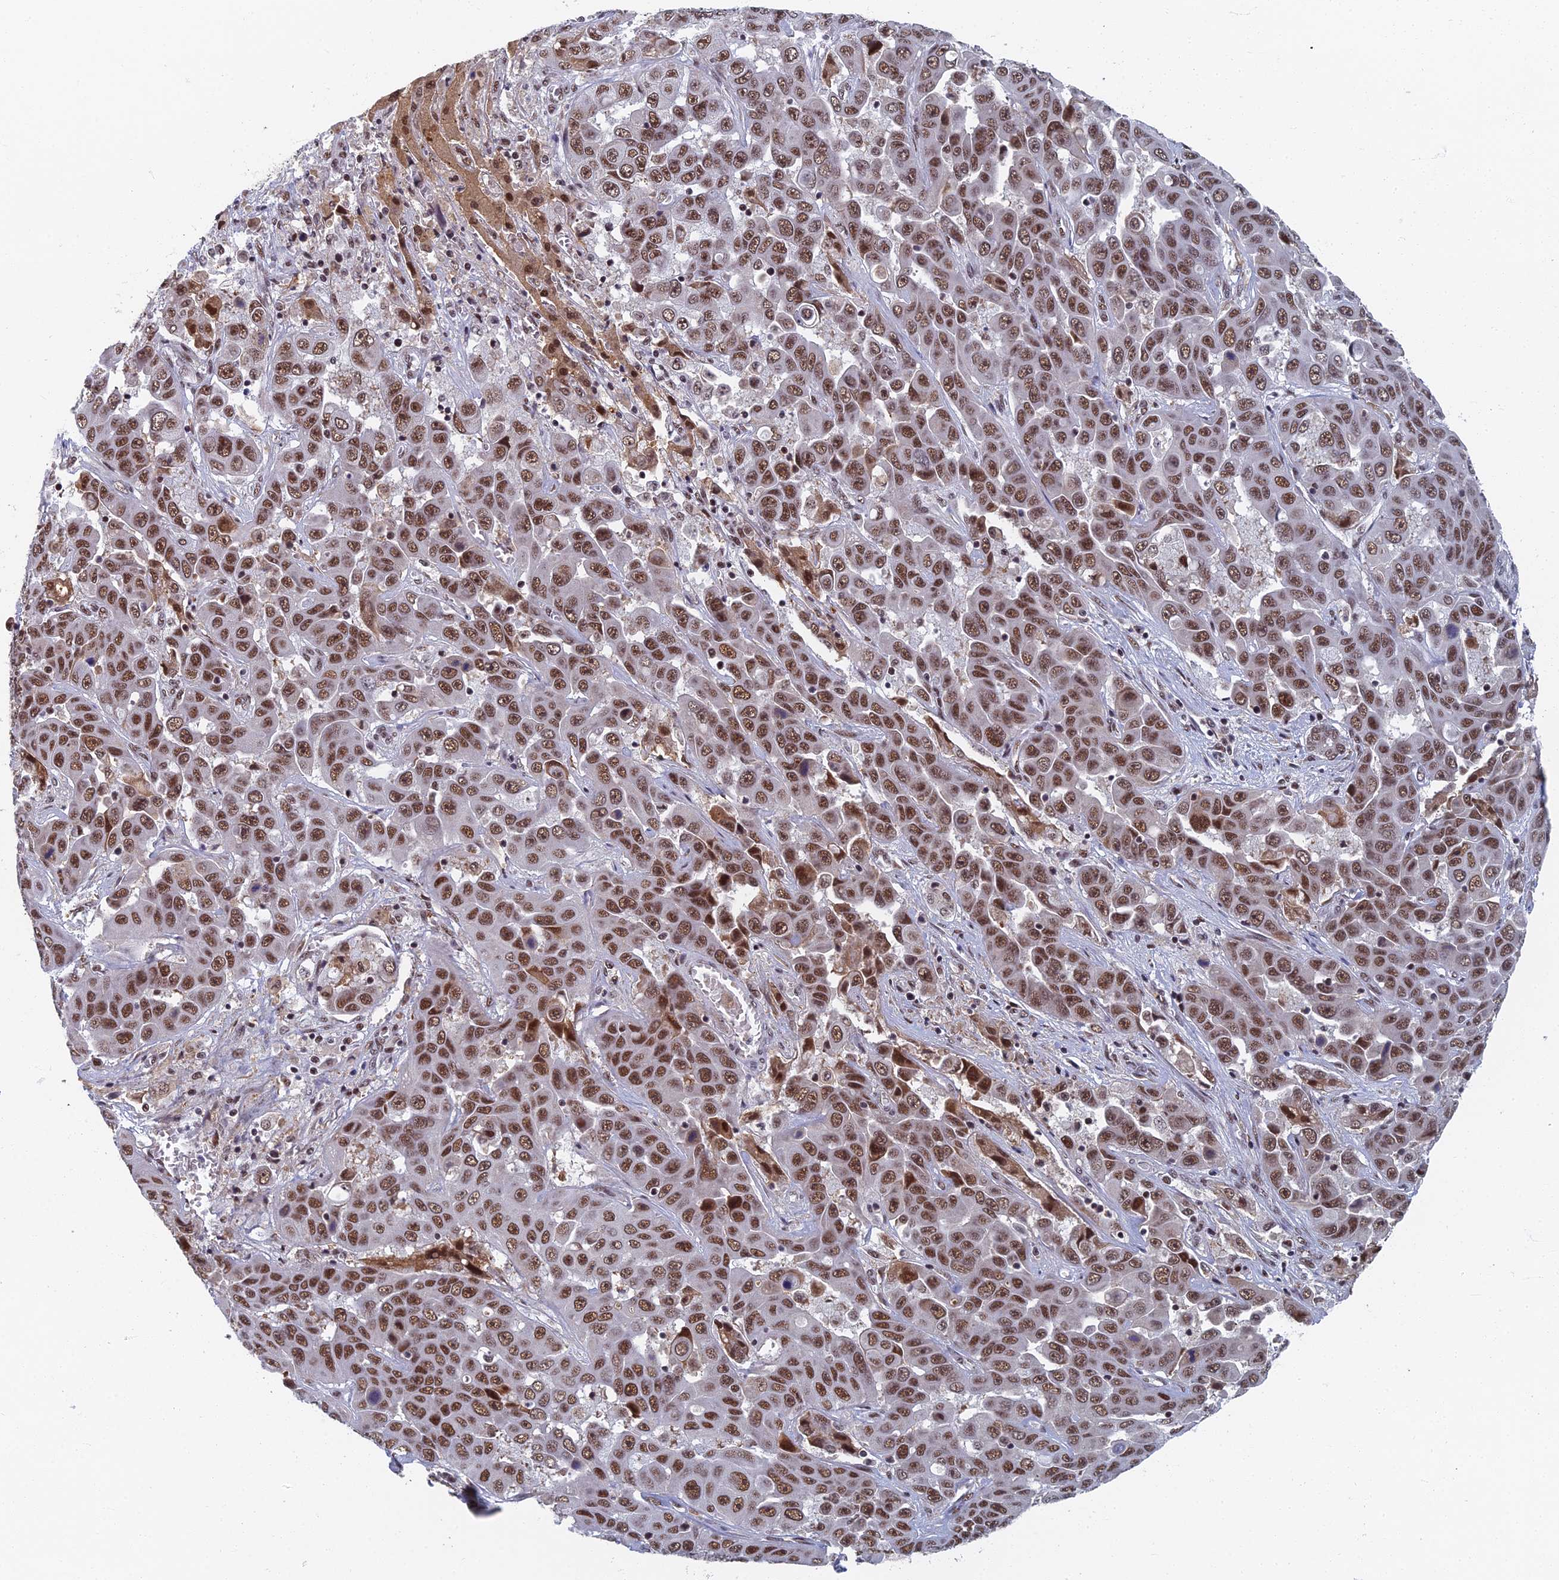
{"staining": {"intensity": "moderate", "quantity": ">75%", "location": "nuclear"}, "tissue": "liver cancer", "cell_type": "Tumor cells", "image_type": "cancer", "snomed": [{"axis": "morphology", "description": "Cholangiocarcinoma"}, {"axis": "topography", "description": "Liver"}], "caption": "This photomicrograph exhibits immunohistochemistry staining of liver cholangiocarcinoma, with medium moderate nuclear expression in about >75% of tumor cells.", "gene": "TAF13", "patient": {"sex": "female", "age": 52}}